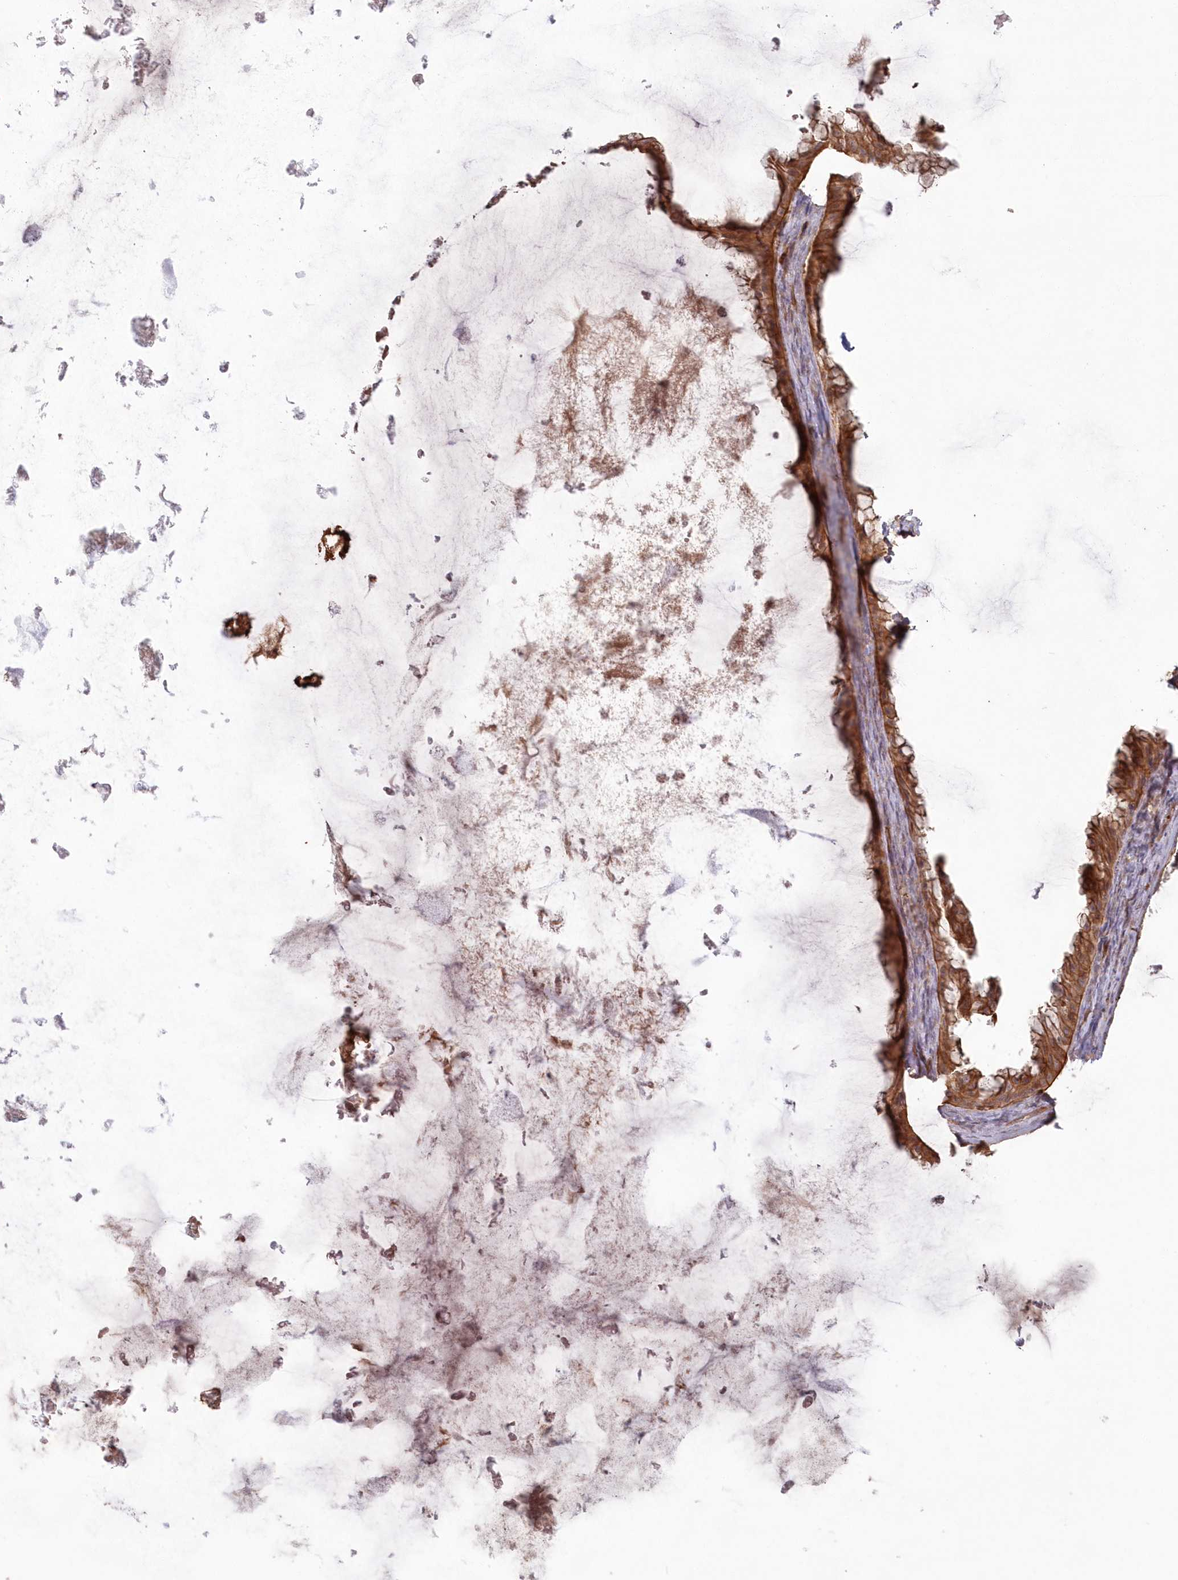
{"staining": {"intensity": "moderate", "quantity": ">75%", "location": "cytoplasmic/membranous"}, "tissue": "ovarian cancer", "cell_type": "Tumor cells", "image_type": "cancer", "snomed": [{"axis": "morphology", "description": "Cystadenocarcinoma, mucinous, NOS"}, {"axis": "topography", "description": "Ovary"}], "caption": "Ovarian cancer stained with DAB immunohistochemistry (IHC) demonstrates medium levels of moderate cytoplasmic/membranous positivity in approximately >75% of tumor cells. The staining is performed using DAB brown chromogen to label protein expression. The nuclei are counter-stained blue using hematoxylin.", "gene": "RGCC", "patient": {"sex": "female", "age": 61}}